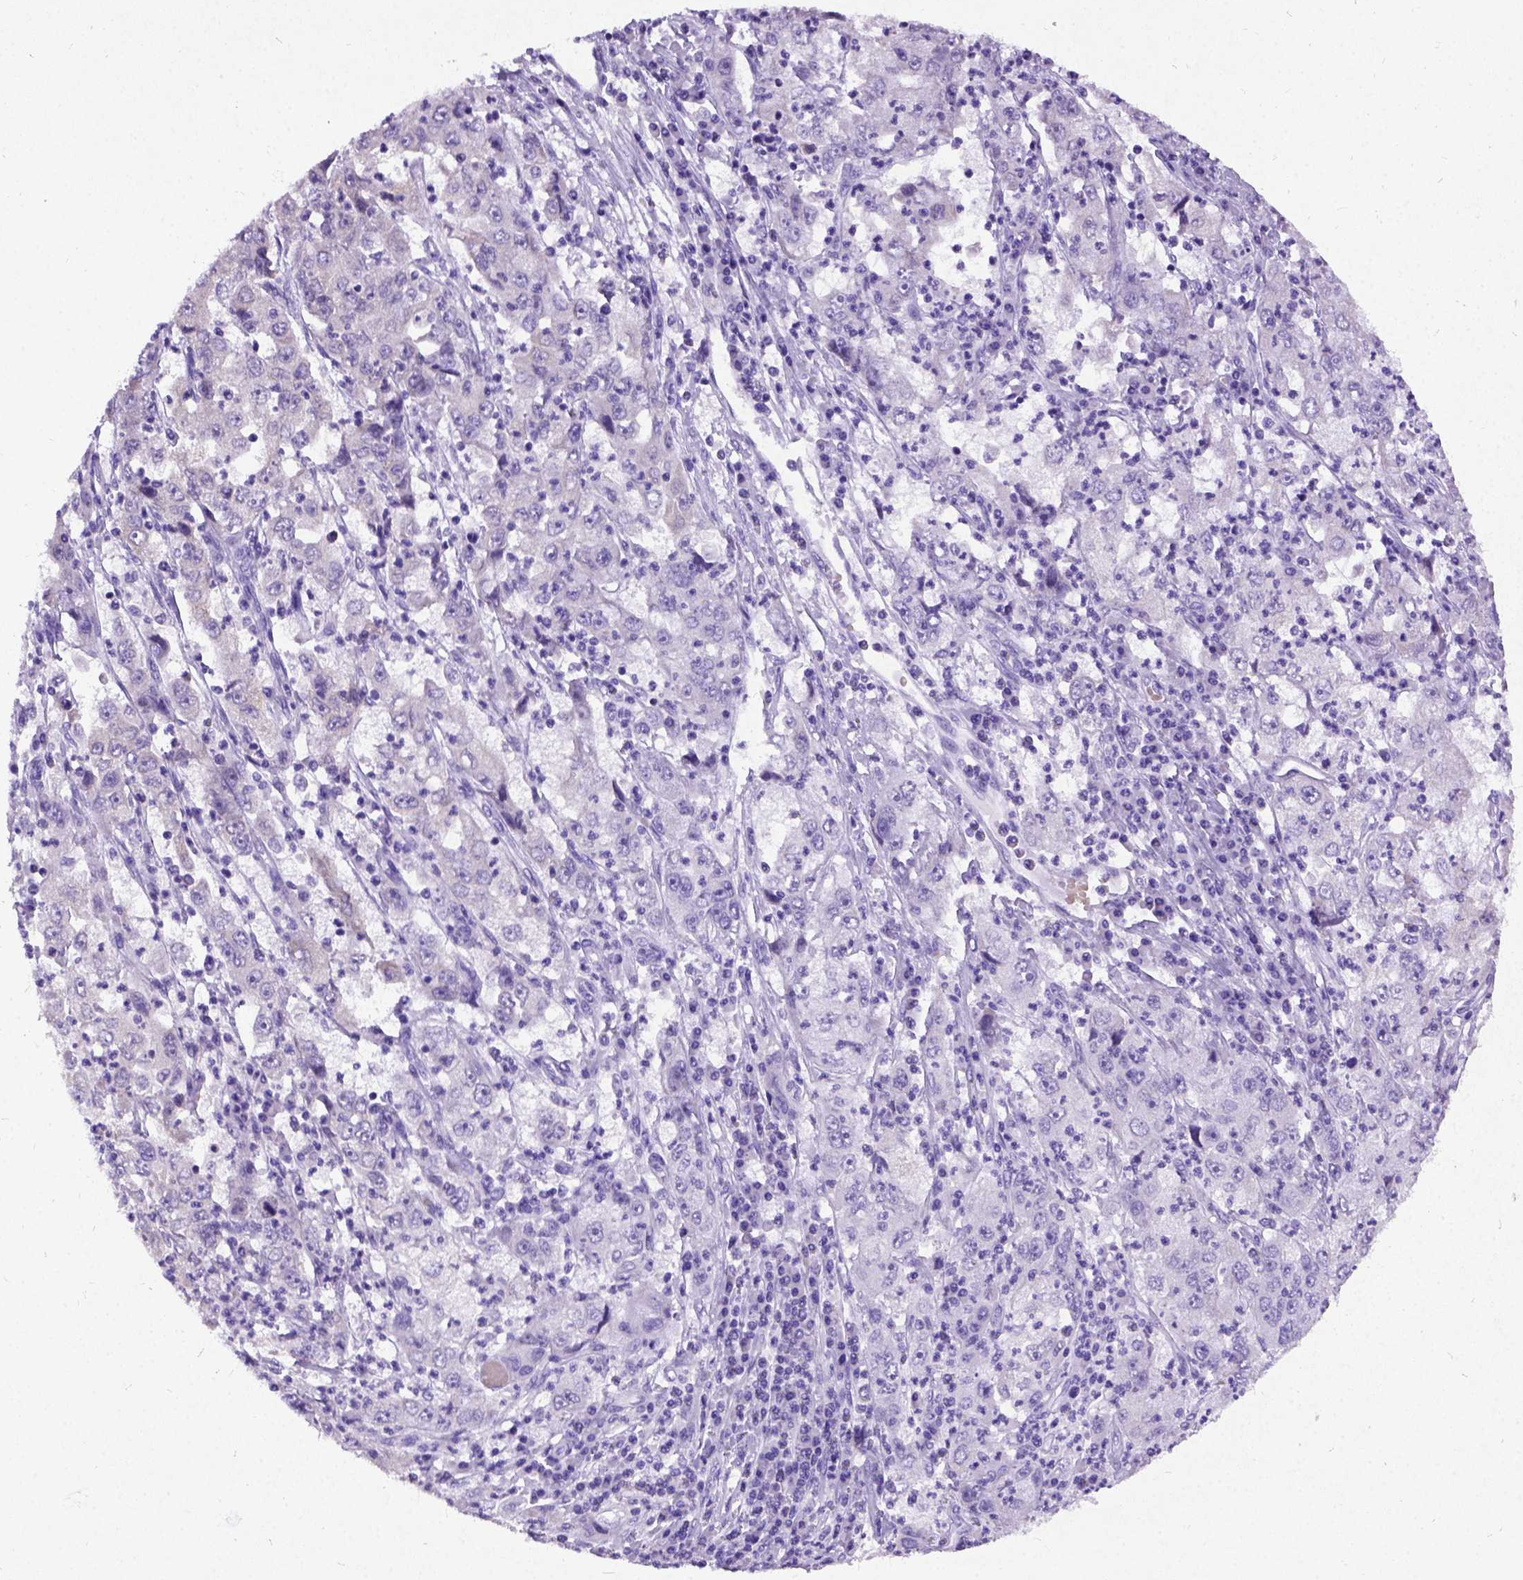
{"staining": {"intensity": "weak", "quantity": "<25%", "location": "cytoplasmic/membranous"}, "tissue": "cervical cancer", "cell_type": "Tumor cells", "image_type": "cancer", "snomed": [{"axis": "morphology", "description": "Squamous cell carcinoma, NOS"}, {"axis": "topography", "description": "Cervix"}], "caption": "IHC of cervical cancer (squamous cell carcinoma) exhibits no expression in tumor cells.", "gene": "NEUROD4", "patient": {"sex": "female", "age": 36}}